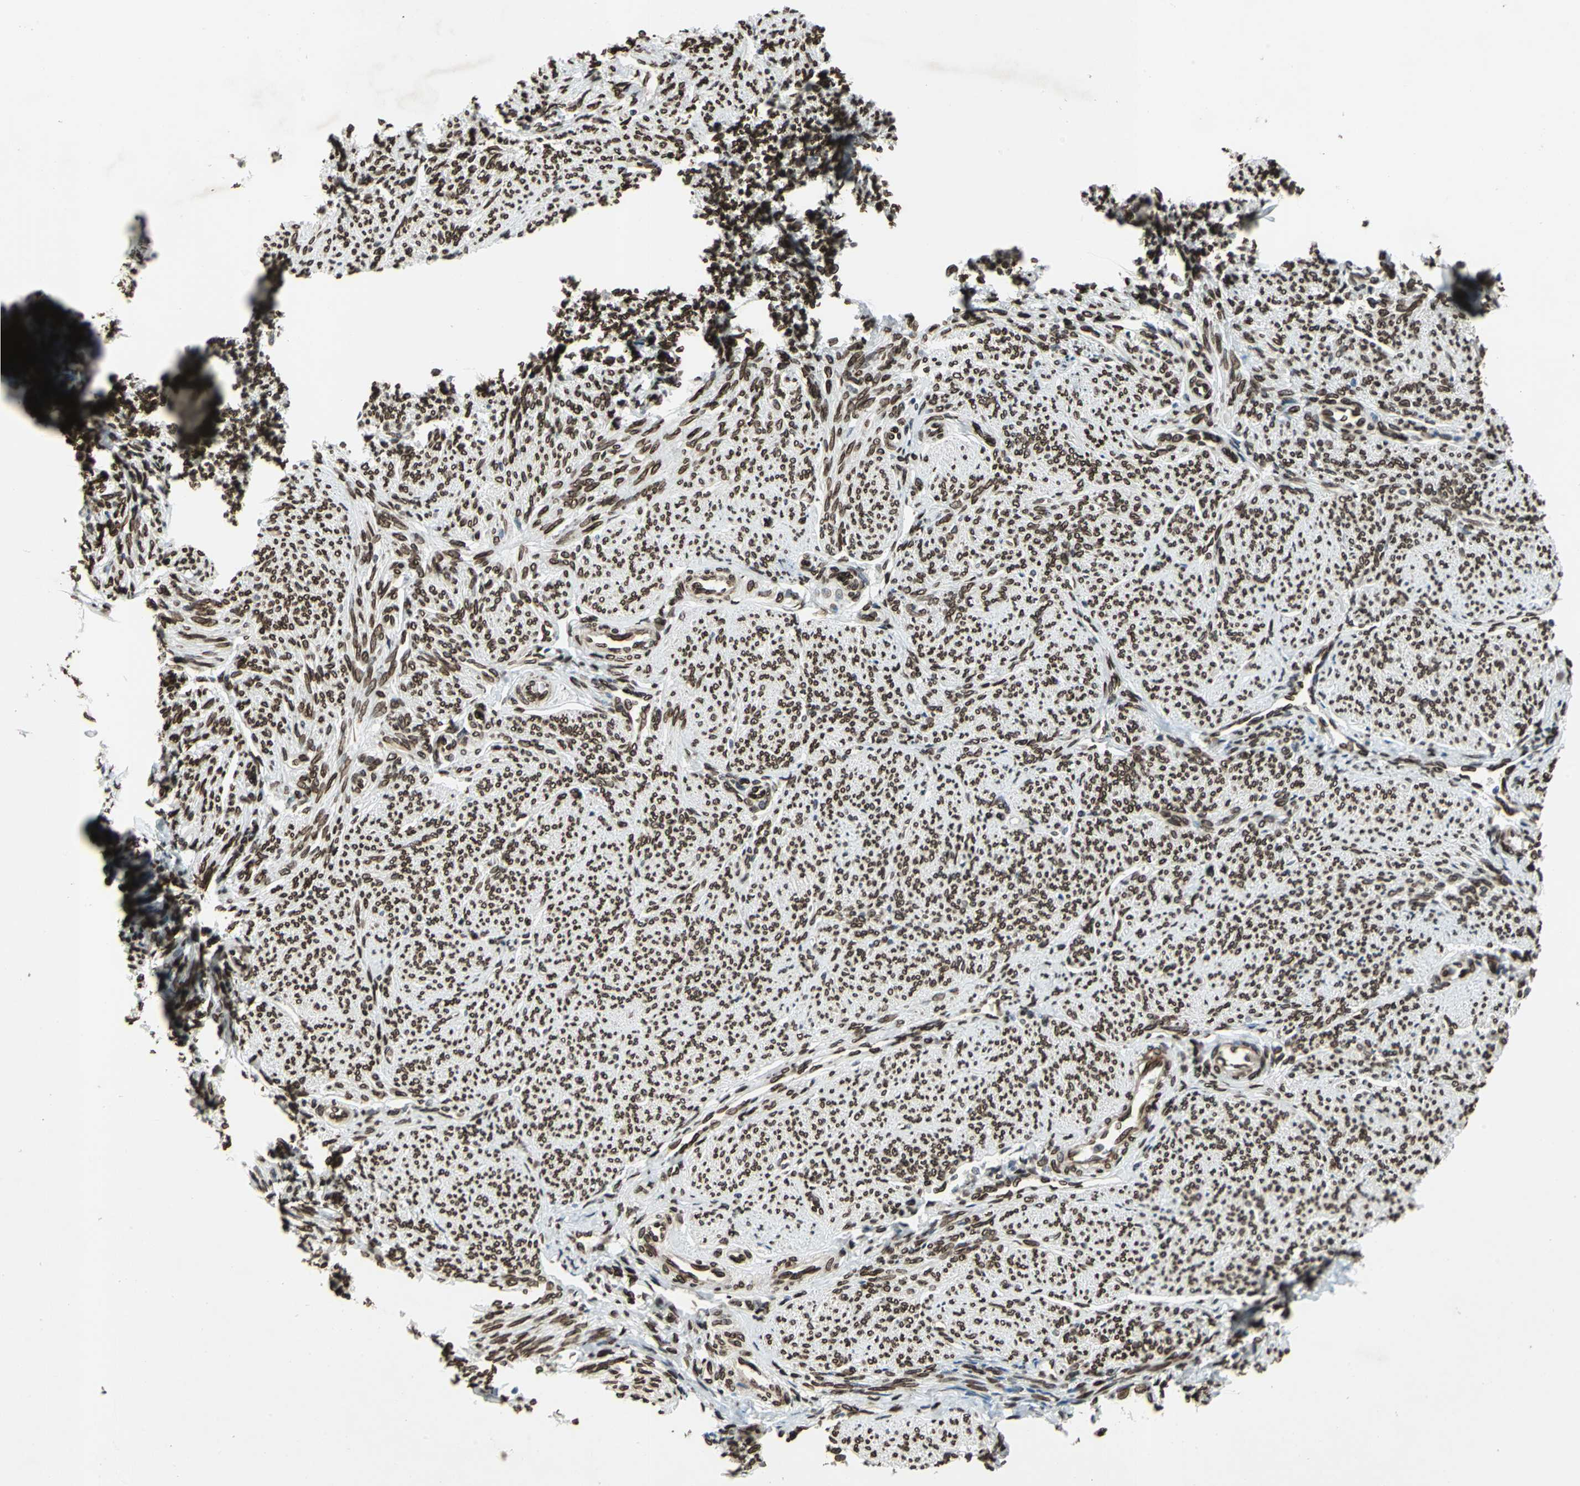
{"staining": {"intensity": "strong", "quantity": ">75%", "location": "nuclear"}, "tissue": "smooth muscle", "cell_type": "Smooth muscle cells", "image_type": "normal", "snomed": [{"axis": "morphology", "description": "Normal tissue, NOS"}, {"axis": "topography", "description": "Smooth muscle"}], "caption": "Immunohistochemistry photomicrograph of unremarkable smooth muscle stained for a protein (brown), which reveals high levels of strong nuclear expression in approximately >75% of smooth muscle cells.", "gene": "ISY1", "patient": {"sex": "female", "age": 65}}